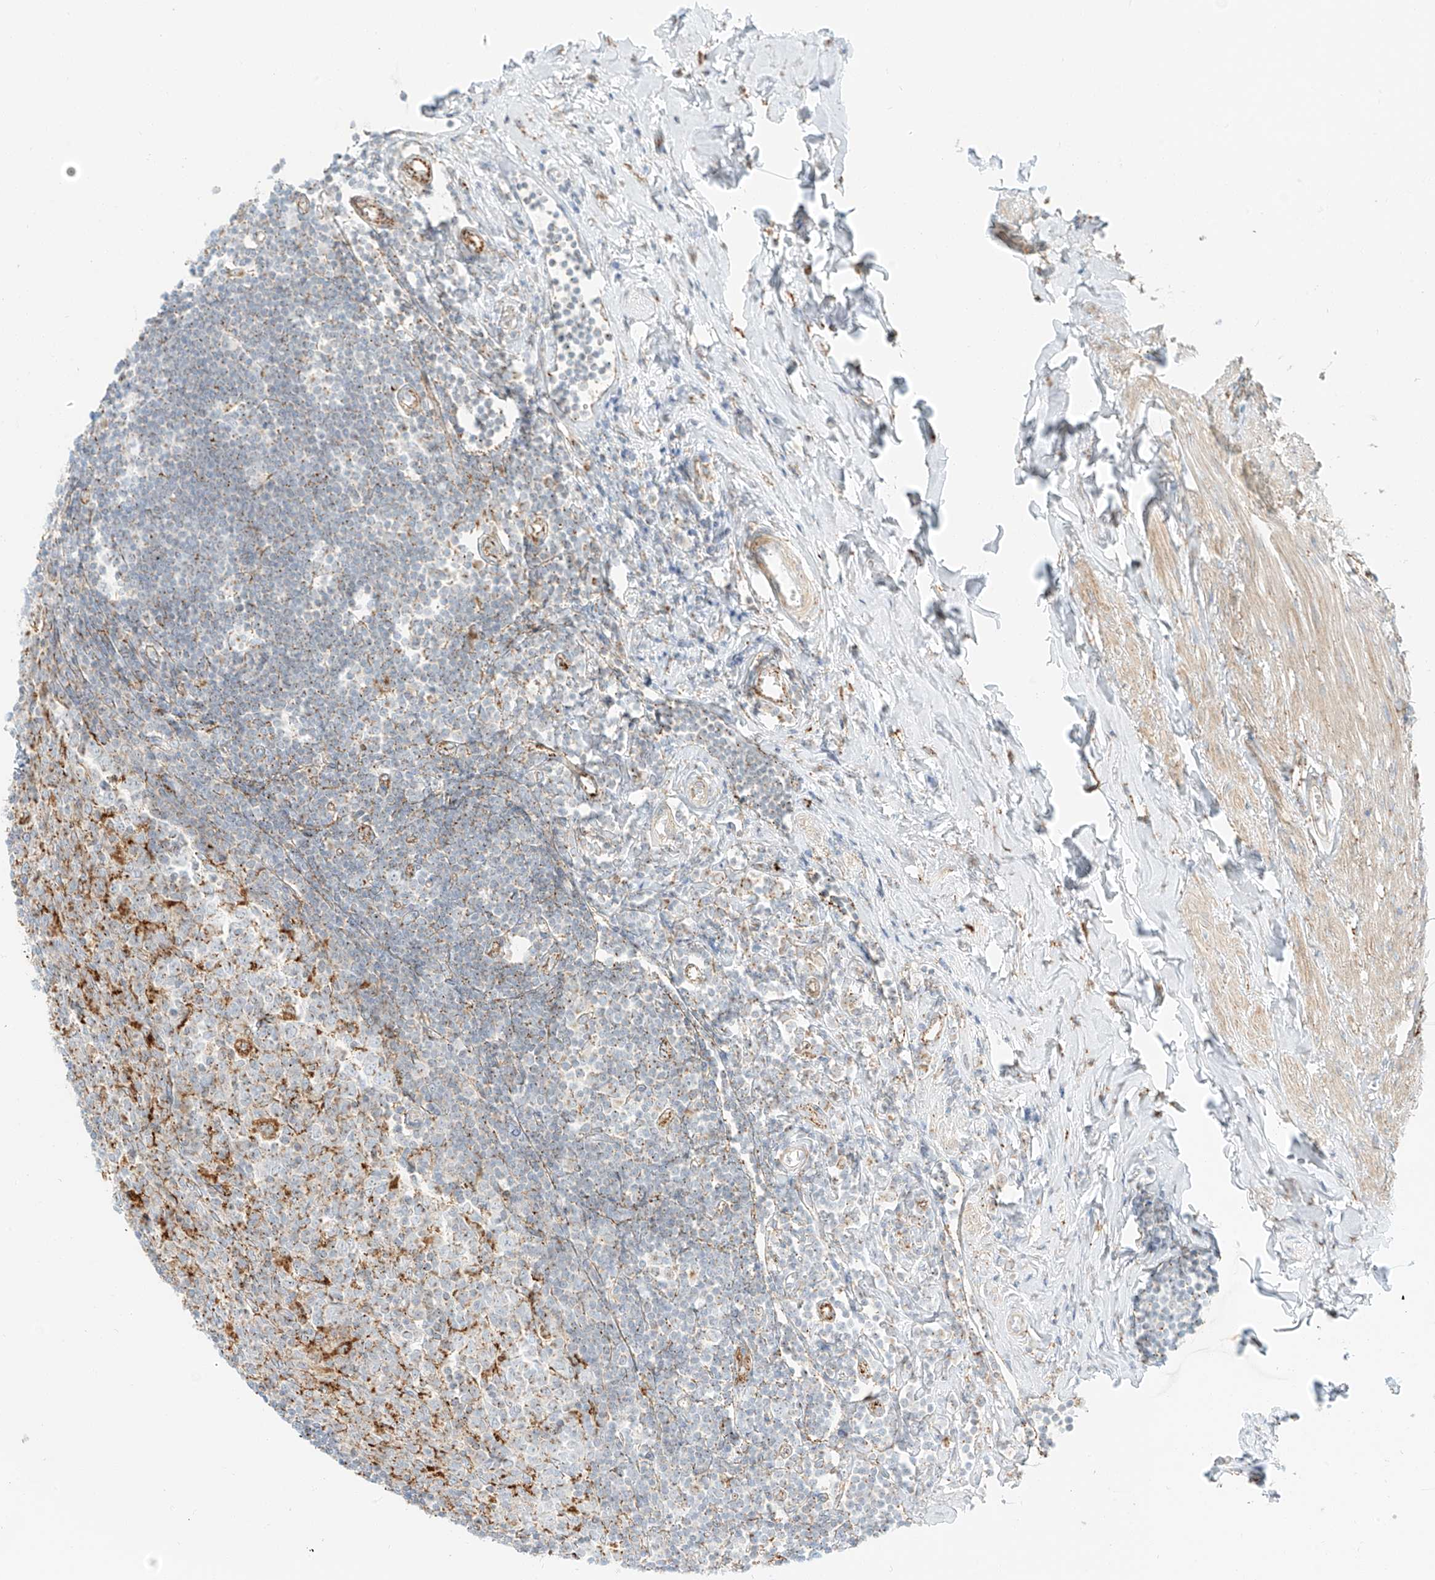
{"staining": {"intensity": "weak", "quantity": "25%-75%", "location": "cytoplasmic/membranous"}, "tissue": "appendix", "cell_type": "Glandular cells", "image_type": "normal", "snomed": [{"axis": "morphology", "description": "Normal tissue, NOS"}, {"axis": "topography", "description": "Appendix"}], "caption": "Brown immunohistochemical staining in normal appendix demonstrates weak cytoplasmic/membranous expression in approximately 25%-75% of glandular cells. Ihc stains the protein in brown and the nuclei are stained blue.", "gene": "SLC35F6", "patient": {"sex": "female", "age": 54}}